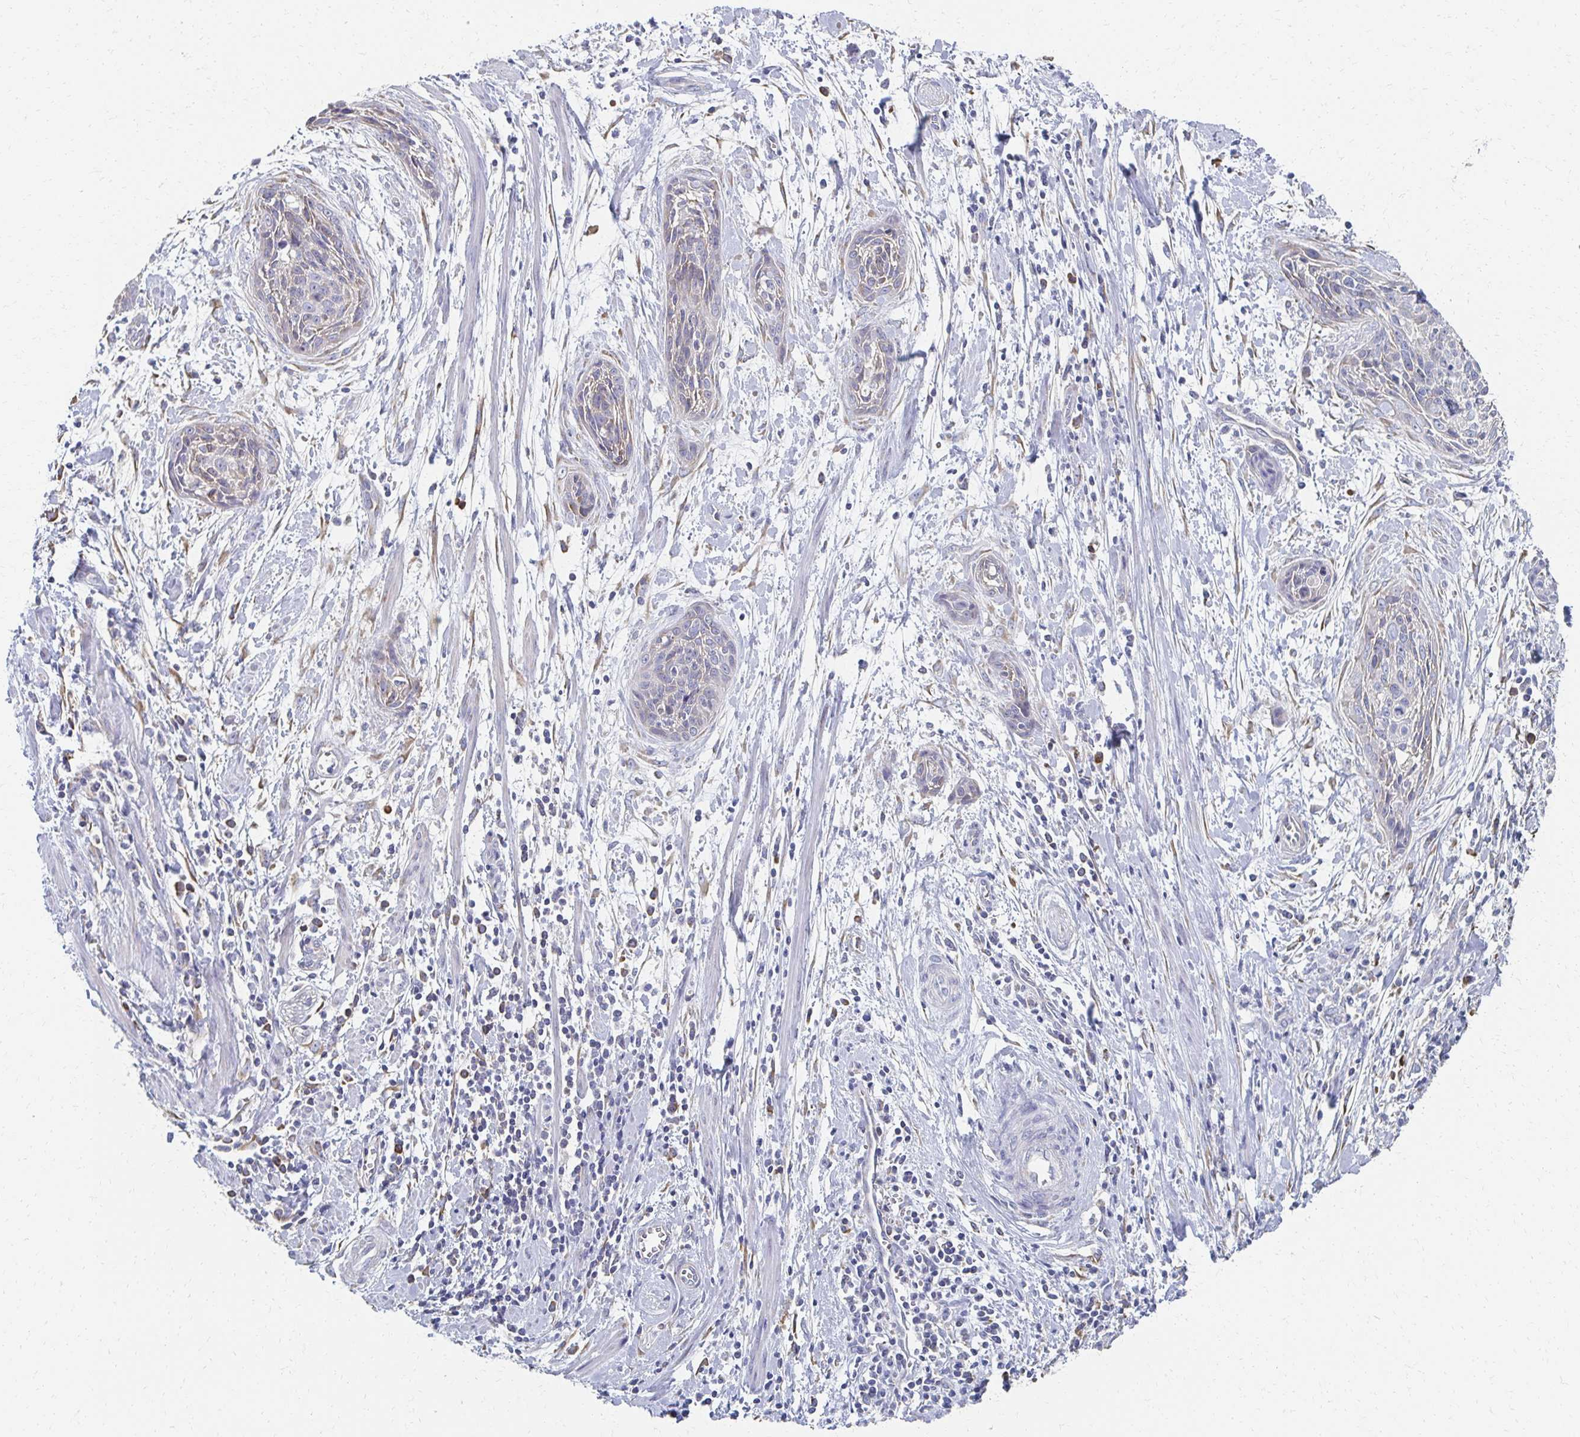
{"staining": {"intensity": "negative", "quantity": "none", "location": "none"}, "tissue": "cervical cancer", "cell_type": "Tumor cells", "image_type": "cancer", "snomed": [{"axis": "morphology", "description": "Squamous cell carcinoma, NOS"}, {"axis": "topography", "description": "Cervix"}], "caption": "IHC of human cervical cancer reveals no positivity in tumor cells.", "gene": "ATP1A3", "patient": {"sex": "female", "age": 55}}